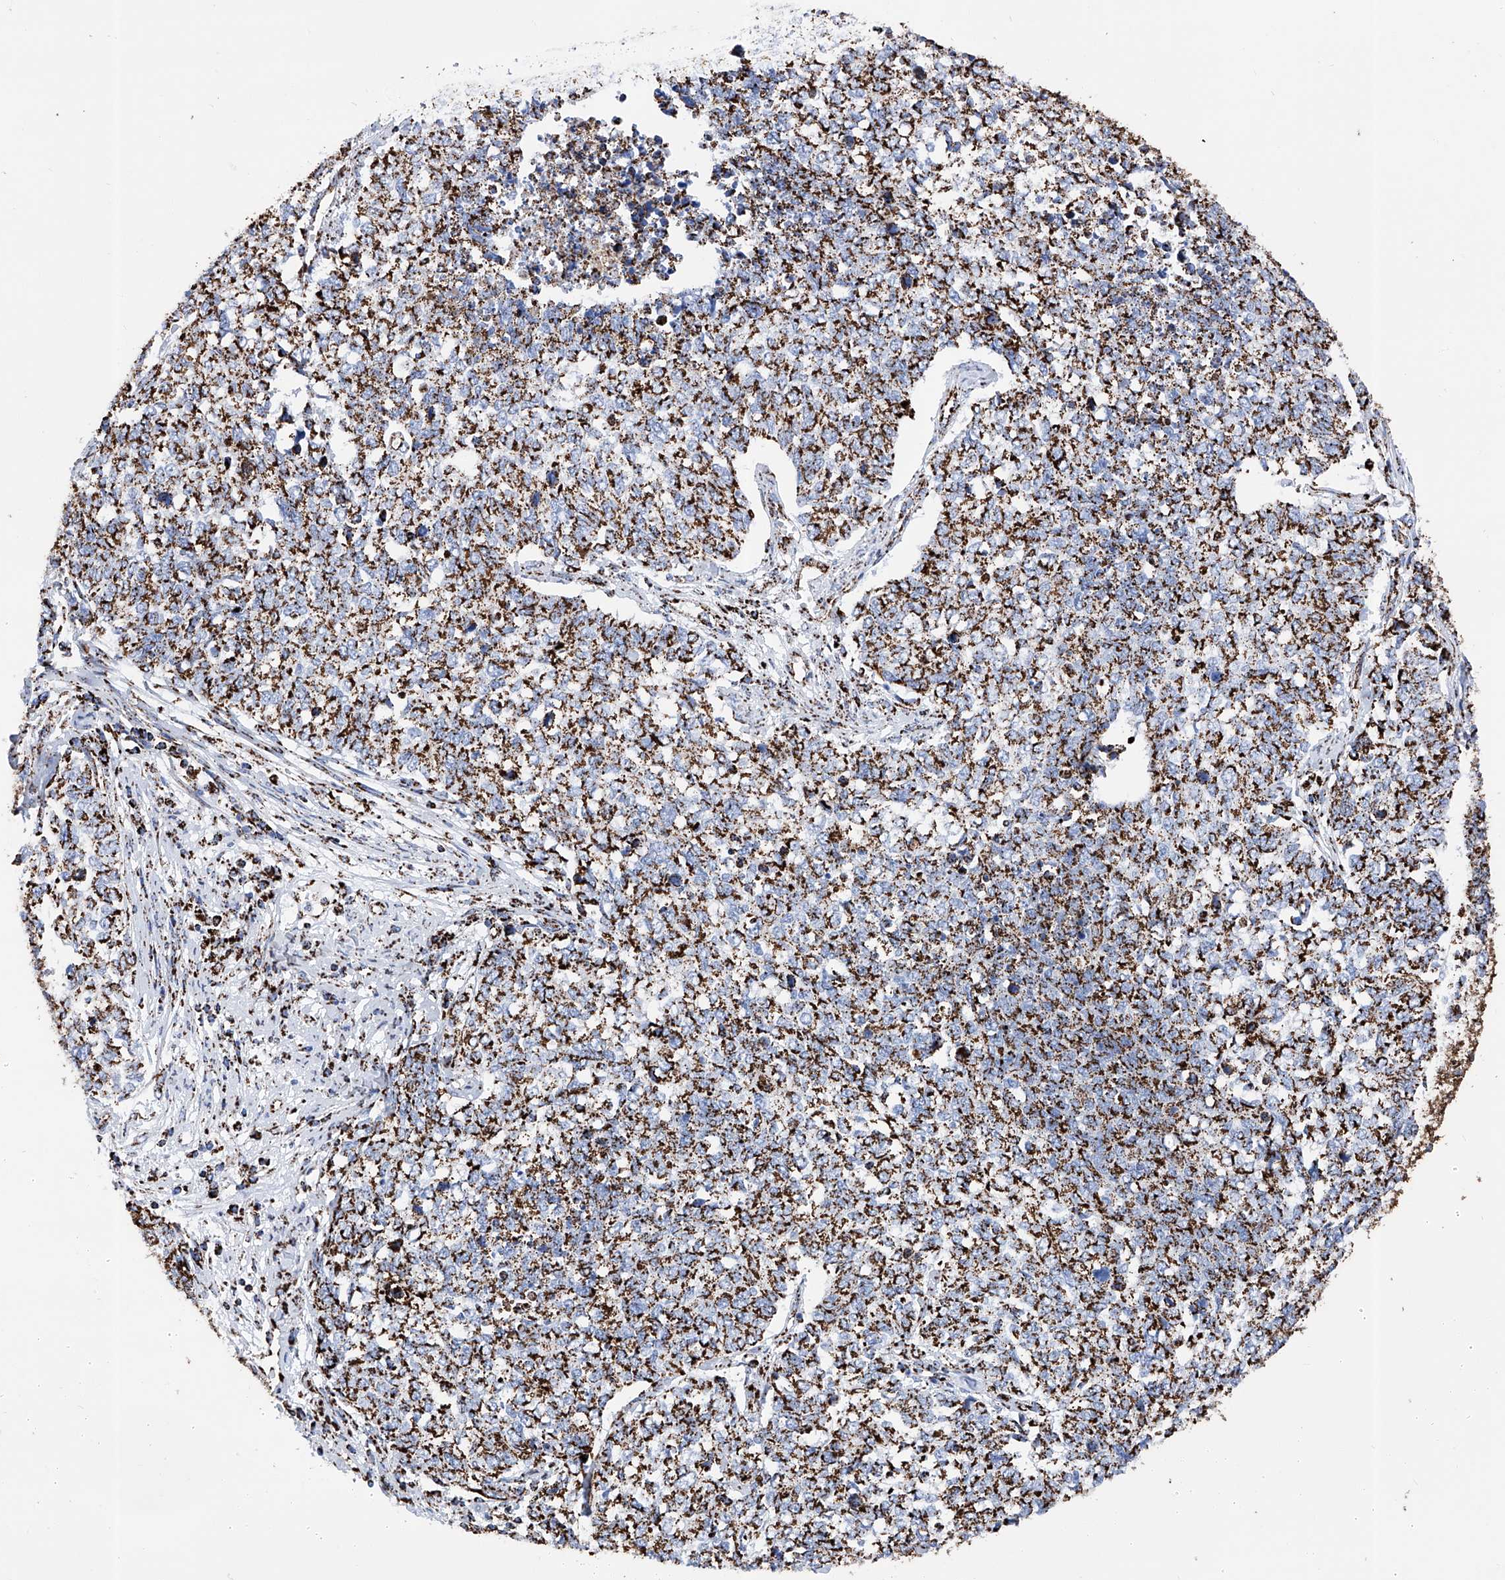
{"staining": {"intensity": "strong", "quantity": ">75%", "location": "cytoplasmic/membranous"}, "tissue": "cervical cancer", "cell_type": "Tumor cells", "image_type": "cancer", "snomed": [{"axis": "morphology", "description": "Squamous cell carcinoma, NOS"}, {"axis": "topography", "description": "Cervix"}], "caption": "Approximately >75% of tumor cells in human cervical cancer reveal strong cytoplasmic/membranous protein expression as visualized by brown immunohistochemical staining.", "gene": "ATP5PF", "patient": {"sex": "female", "age": 63}}